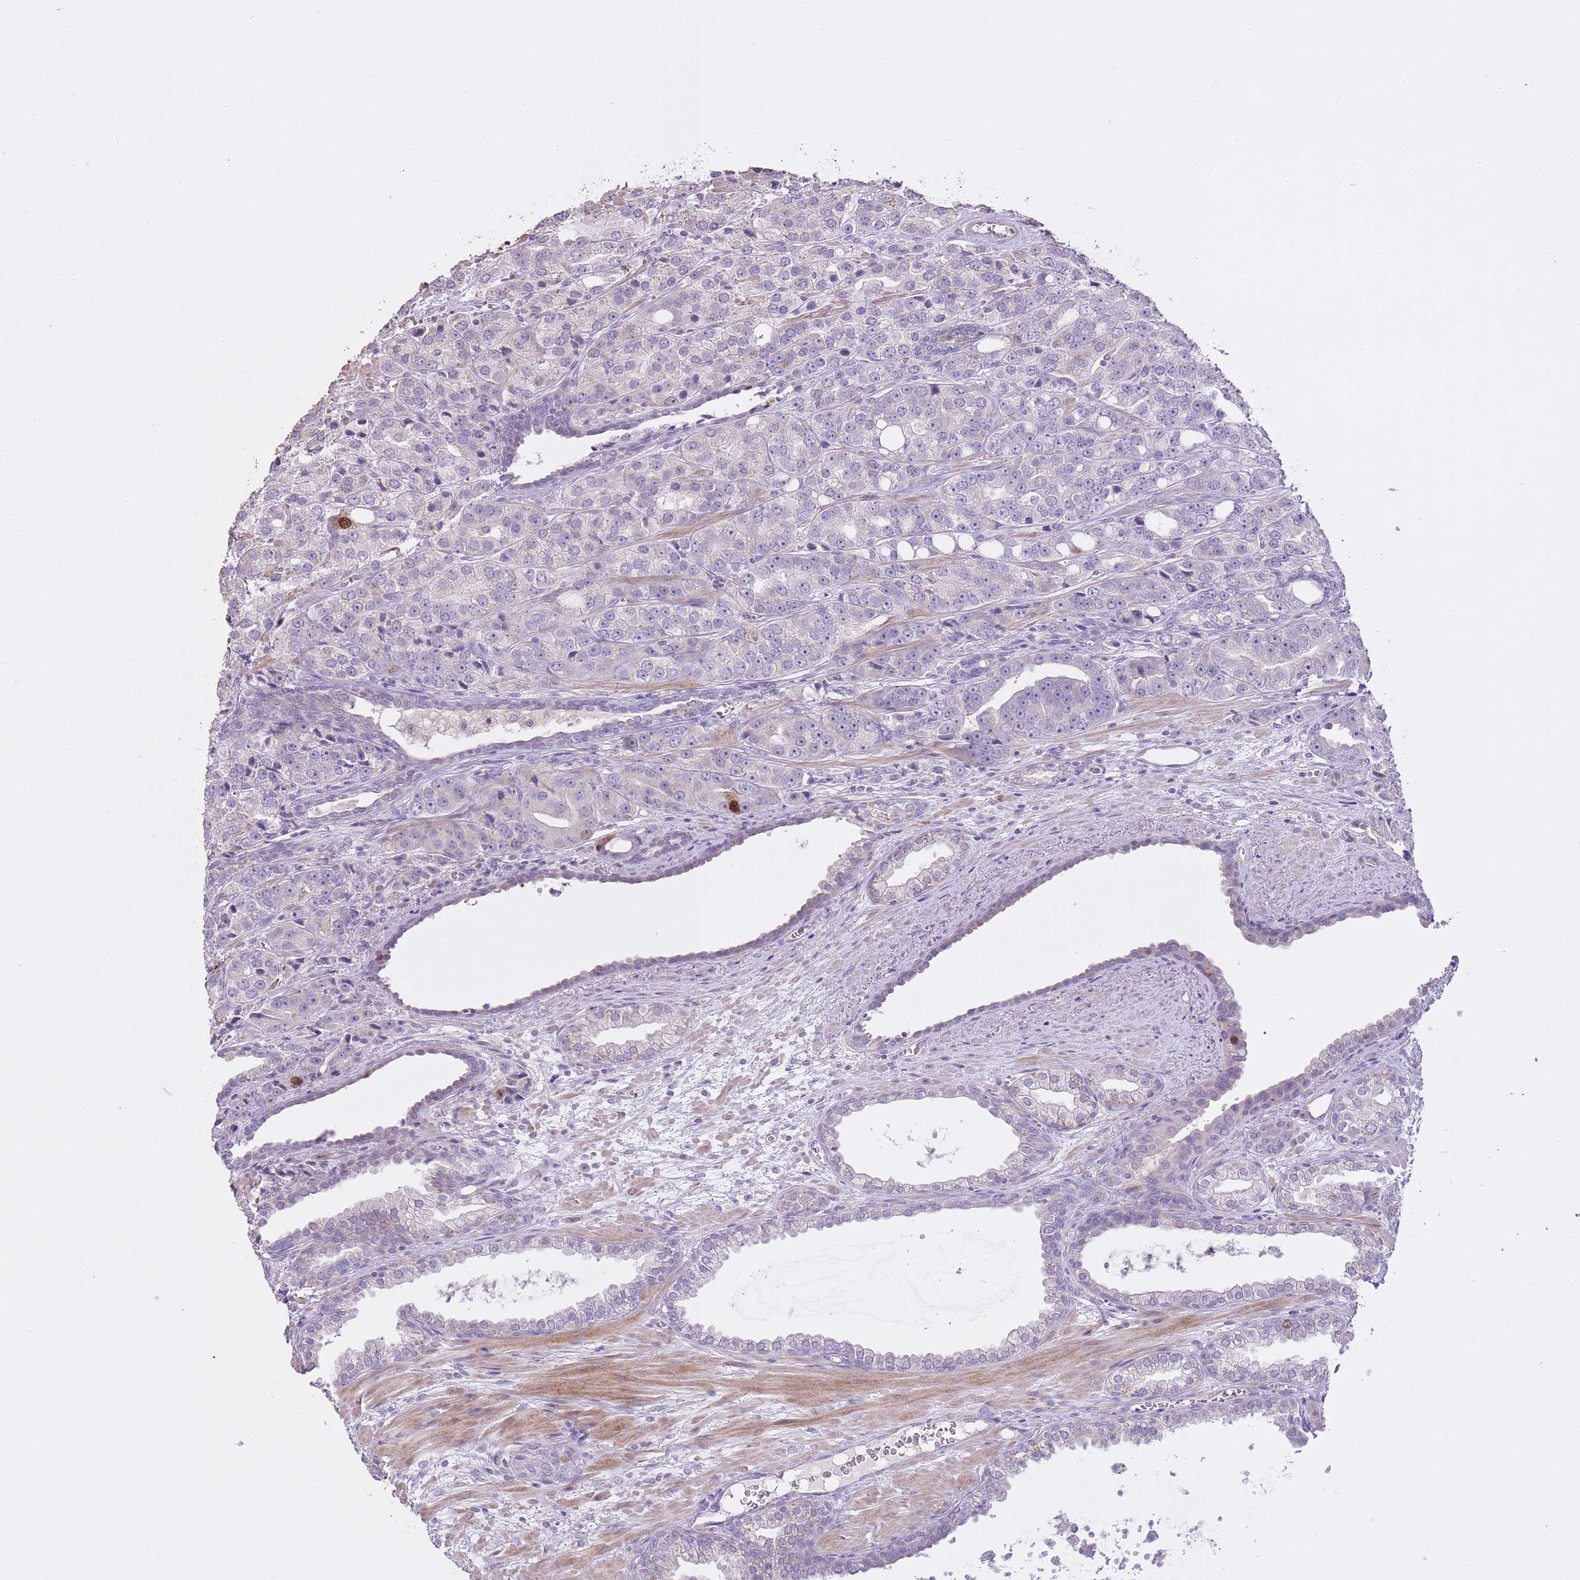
{"staining": {"intensity": "moderate", "quantity": "<25%", "location": "nuclear"}, "tissue": "prostate cancer", "cell_type": "Tumor cells", "image_type": "cancer", "snomed": [{"axis": "morphology", "description": "Adenocarcinoma, High grade"}, {"axis": "topography", "description": "Prostate"}], "caption": "A histopathology image showing moderate nuclear expression in approximately <25% of tumor cells in prostate high-grade adenocarcinoma, as visualized by brown immunohistochemical staining.", "gene": "GMNN", "patient": {"sex": "male", "age": 71}}